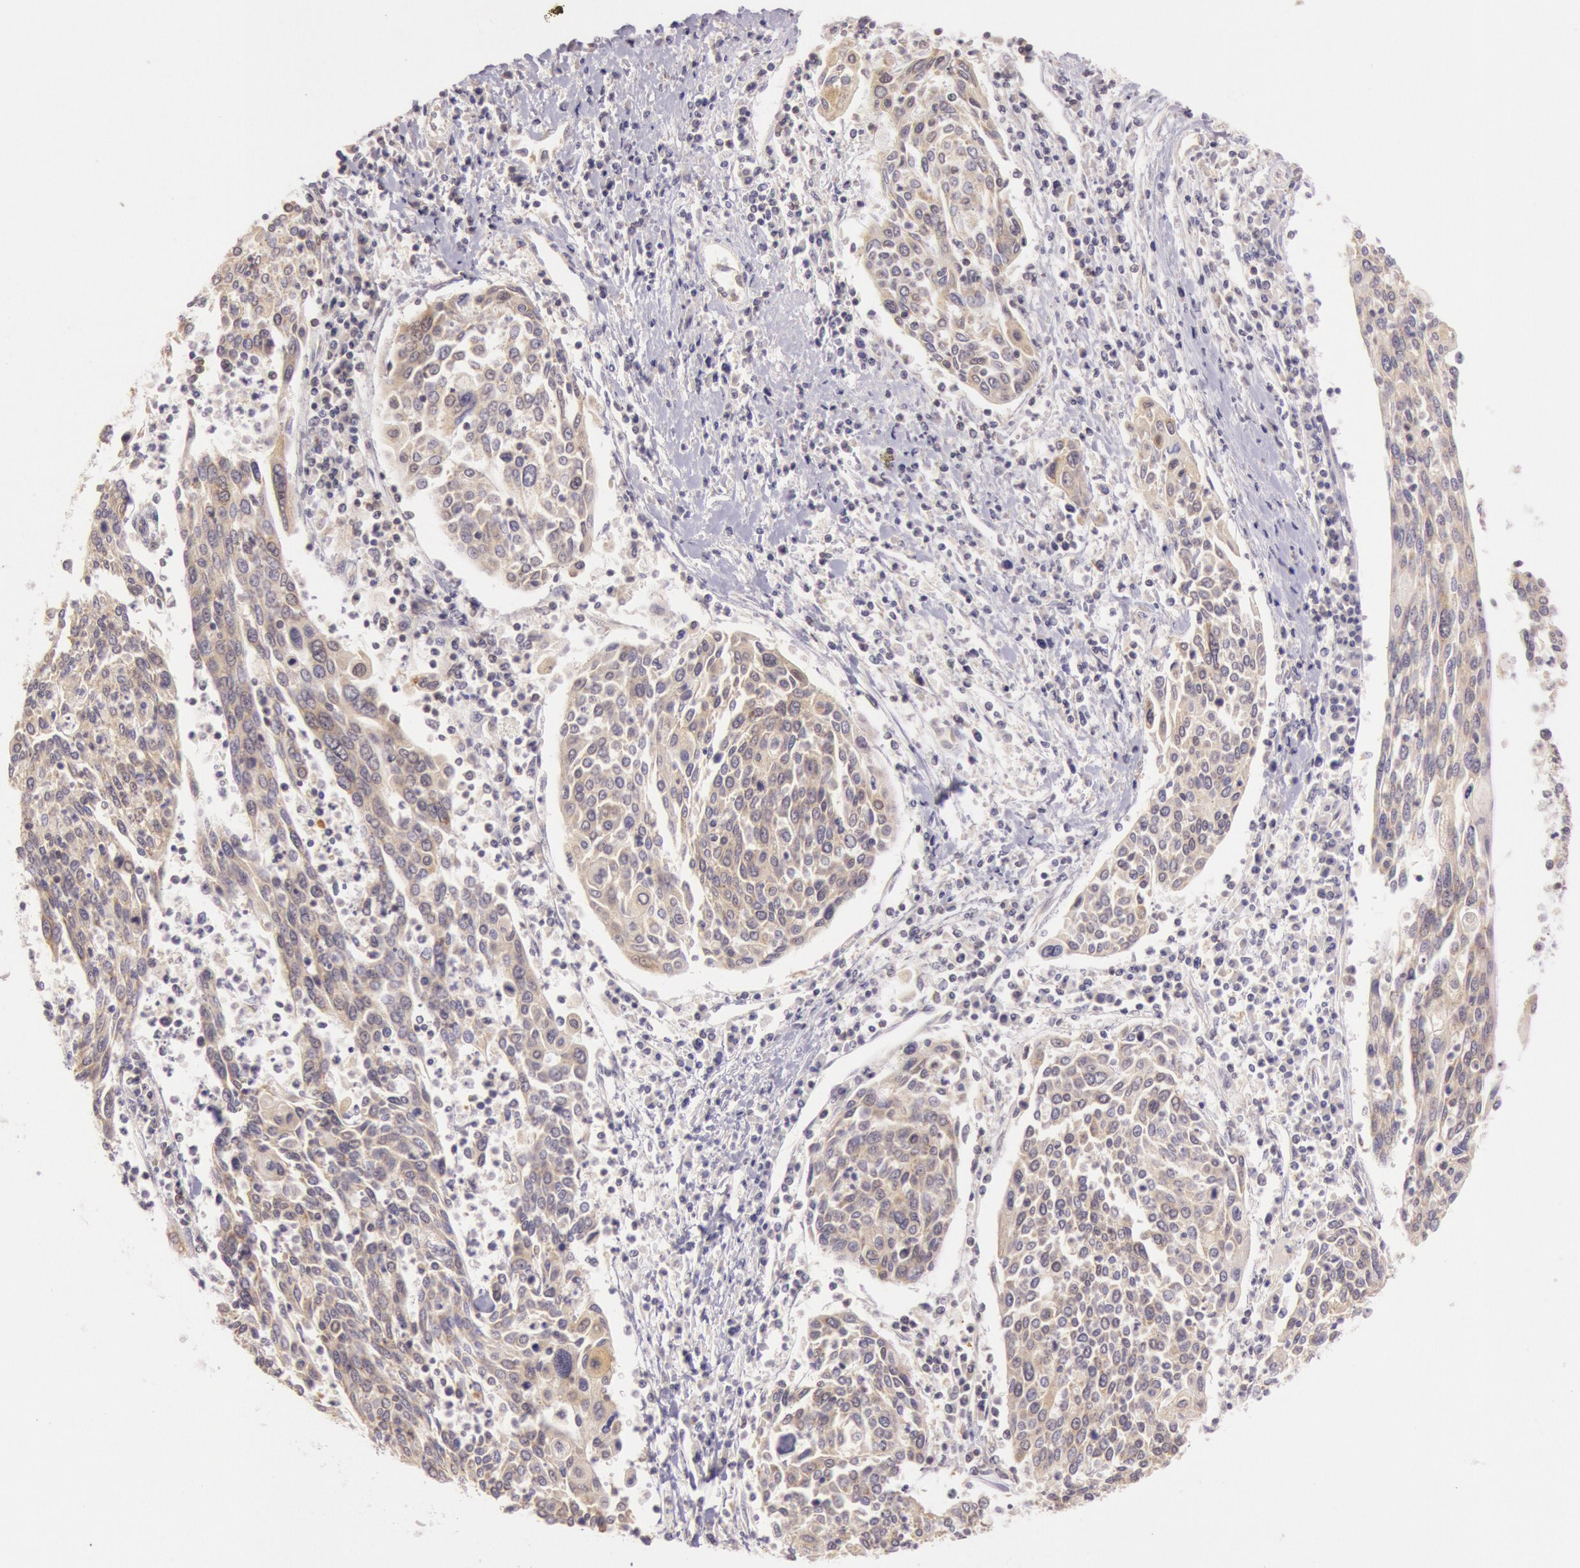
{"staining": {"intensity": "moderate", "quantity": ">75%", "location": "cytoplasmic/membranous"}, "tissue": "cervical cancer", "cell_type": "Tumor cells", "image_type": "cancer", "snomed": [{"axis": "morphology", "description": "Squamous cell carcinoma, NOS"}, {"axis": "topography", "description": "Cervix"}], "caption": "A high-resolution histopathology image shows immunohistochemistry staining of cervical squamous cell carcinoma, which demonstrates moderate cytoplasmic/membranous positivity in approximately >75% of tumor cells.", "gene": "CDK16", "patient": {"sex": "female", "age": 40}}